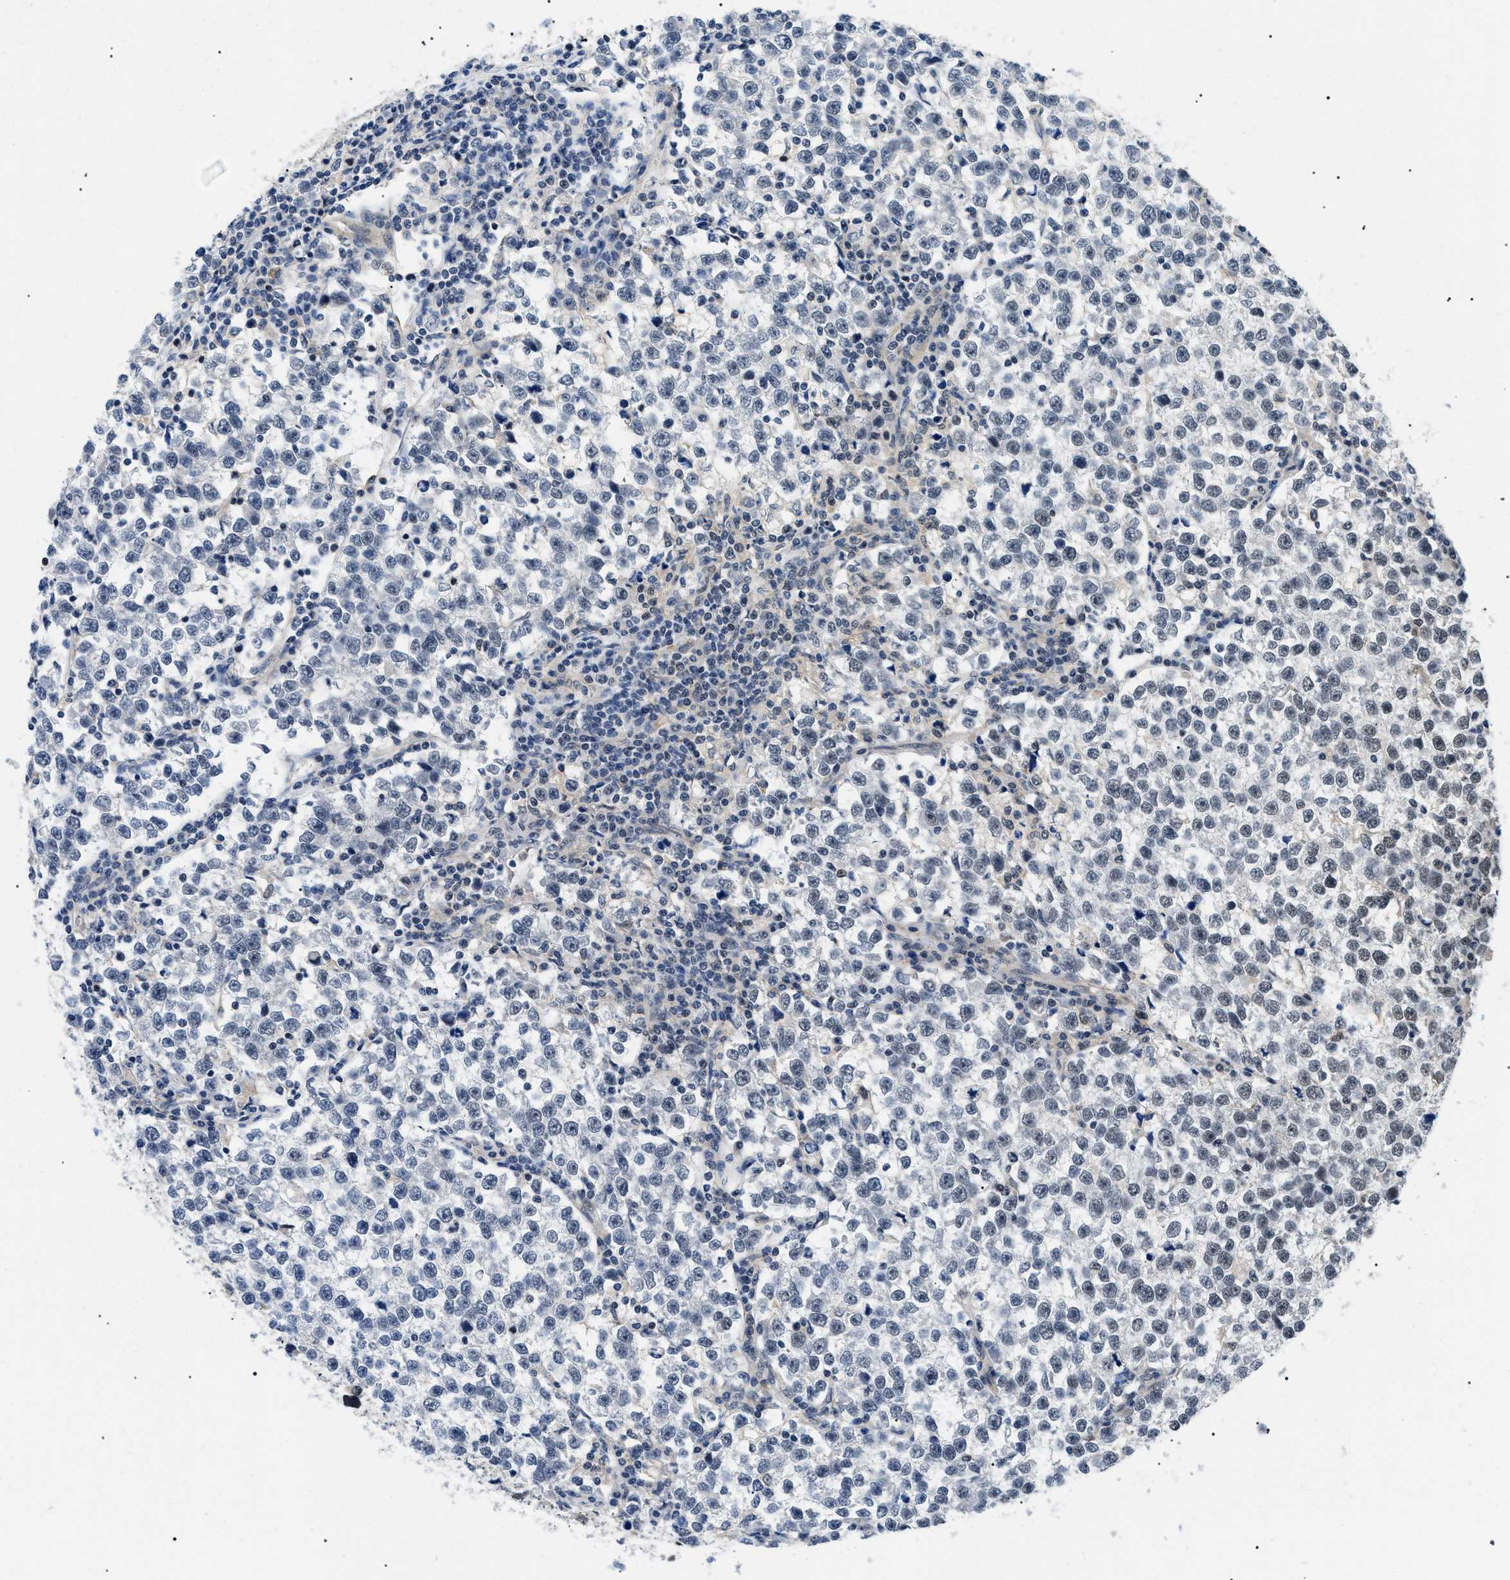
{"staining": {"intensity": "negative", "quantity": "none", "location": "none"}, "tissue": "testis cancer", "cell_type": "Tumor cells", "image_type": "cancer", "snomed": [{"axis": "morphology", "description": "Normal tissue, NOS"}, {"axis": "morphology", "description": "Seminoma, NOS"}, {"axis": "topography", "description": "Testis"}], "caption": "High power microscopy histopathology image of an IHC micrograph of testis cancer, revealing no significant positivity in tumor cells. (Brightfield microscopy of DAB (3,3'-diaminobenzidine) immunohistochemistry (IHC) at high magnification).", "gene": "RBM15", "patient": {"sex": "male", "age": 43}}